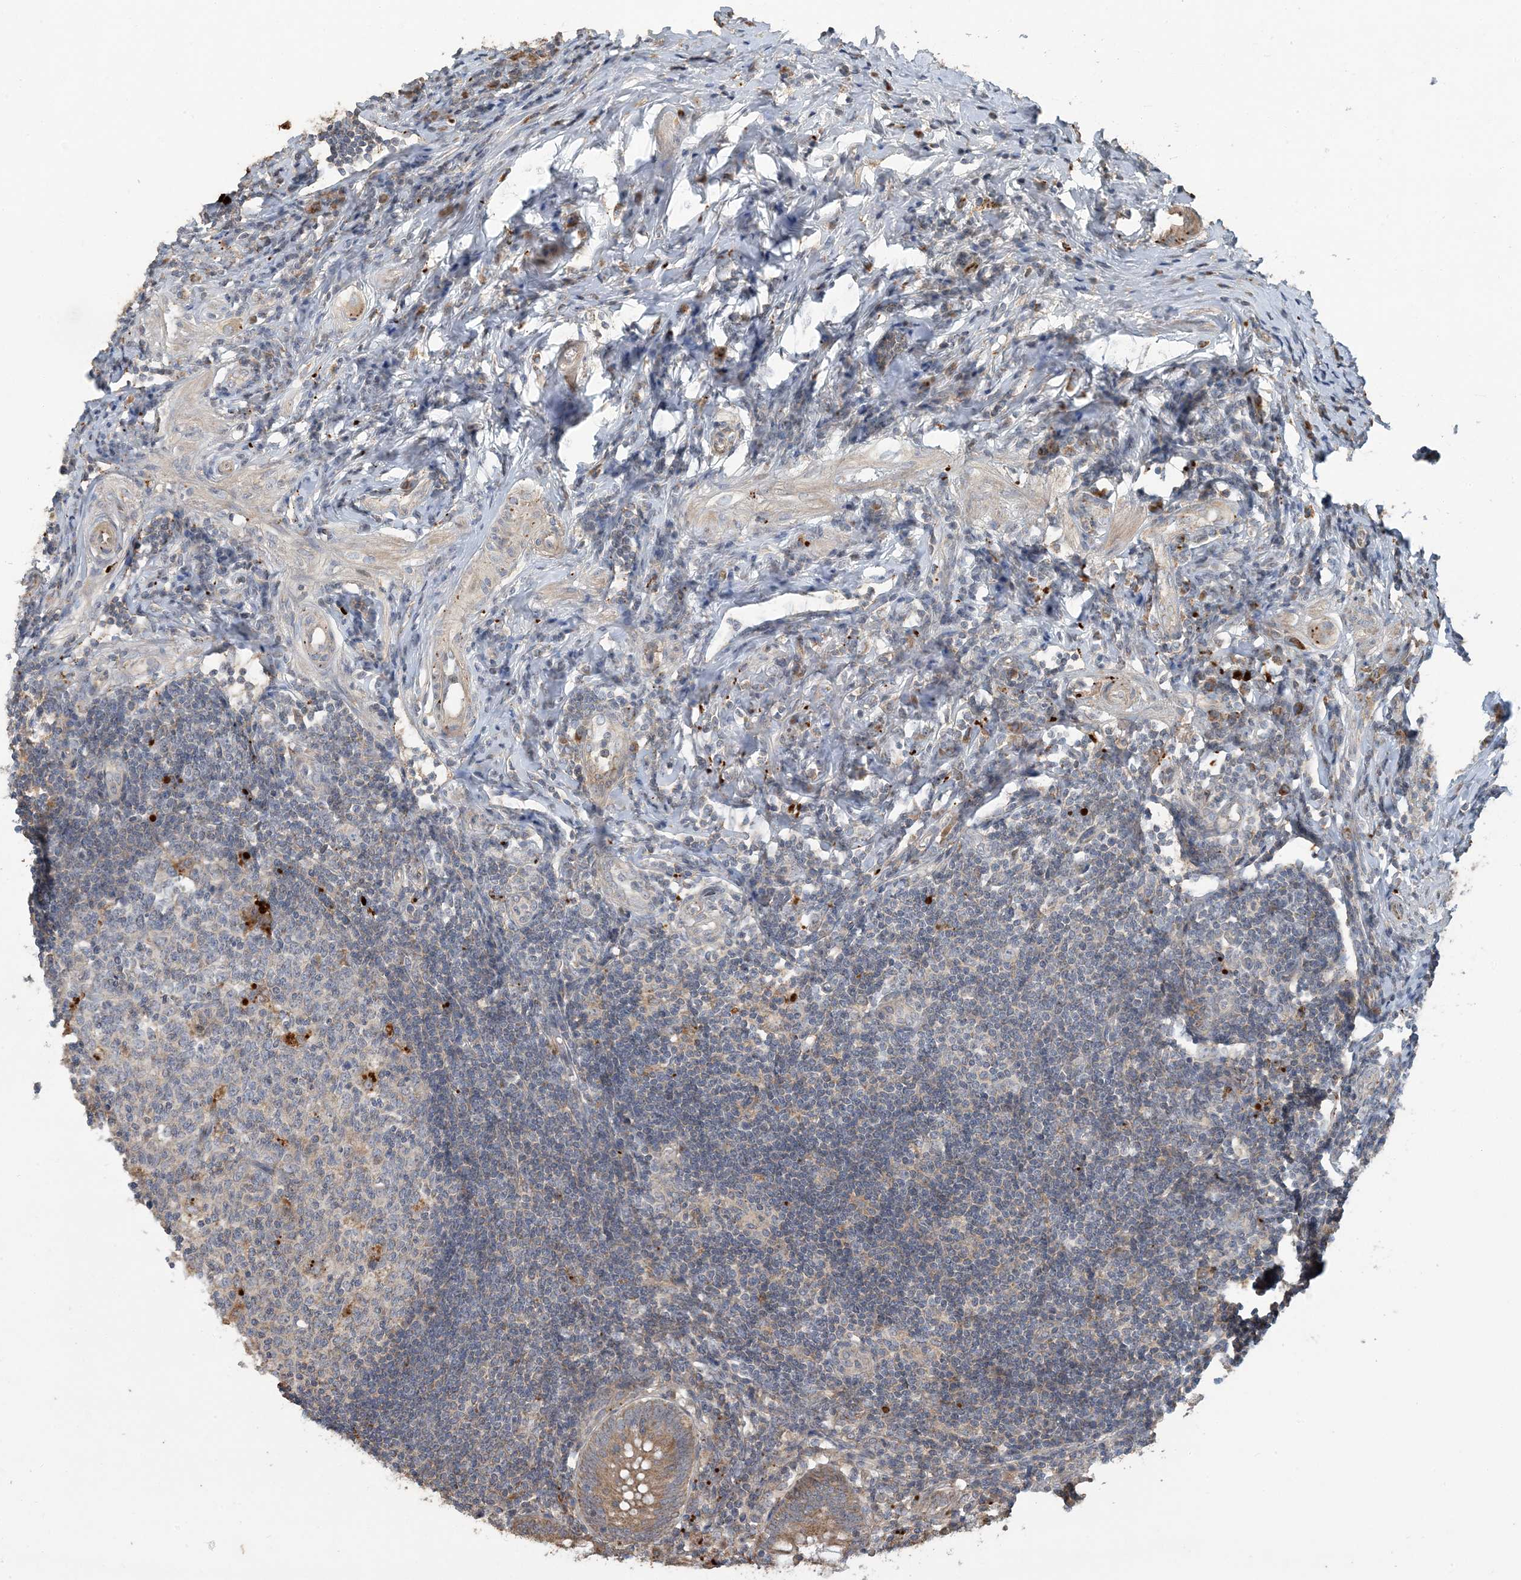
{"staining": {"intensity": "moderate", "quantity": ">75%", "location": "cytoplasmic/membranous"}, "tissue": "appendix", "cell_type": "Glandular cells", "image_type": "normal", "snomed": [{"axis": "morphology", "description": "Normal tissue, NOS"}, {"axis": "topography", "description": "Appendix"}], "caption": "Moderate cytoplasmic/membranous positivity is identified in about >75% of glandular cells in unremarkable appendix. Immunohistochemistry (ihc) stains the protein in brown and the nuclei are stained blue.", "gene": "LTN1", "patient": {"sex": "female", "age": 54}}